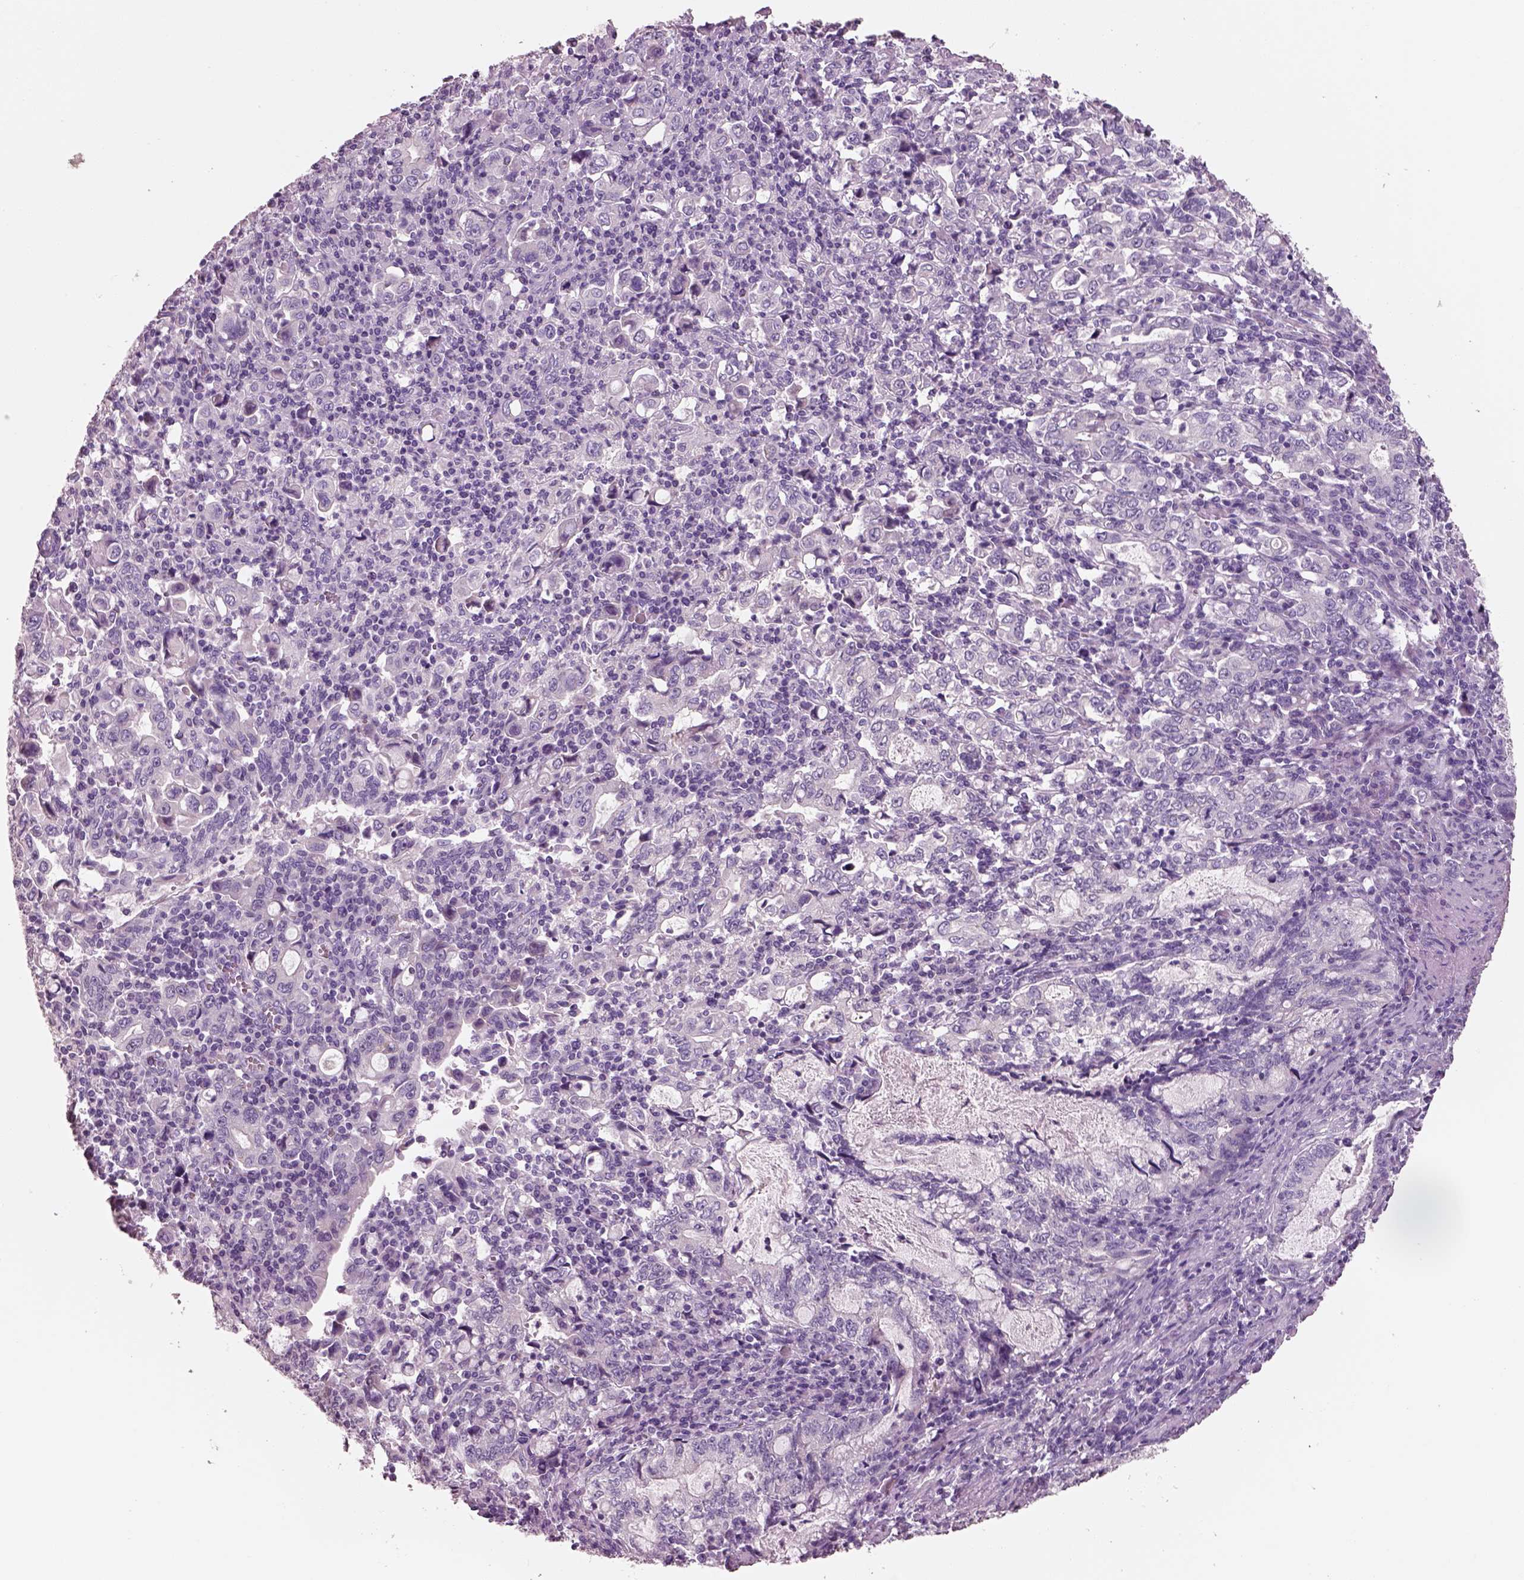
{"staining": {"intensity": "negative", "quantity": "none", "location": "none"}, "tissue": "stomach cancer", "cell_type": "Tumor cells", "image_type": "cancer", "snomed": [{"axis": "morphology", "description": "Adenocarcinoma, NOS"}, {"axis": "topography", "description": "Stomach, lower"}], "caption": "Immunohistochemistry (IHC) of human stomach cancer shows no staining in tumor cells. The staining was performed using DAB to visualize the protein expression in brown, while the nuclei were stained in blue with hematoxylin (Magnification: 20x).", "gene": "PNOC", "patient": {"sex": "female", "age": 72}}